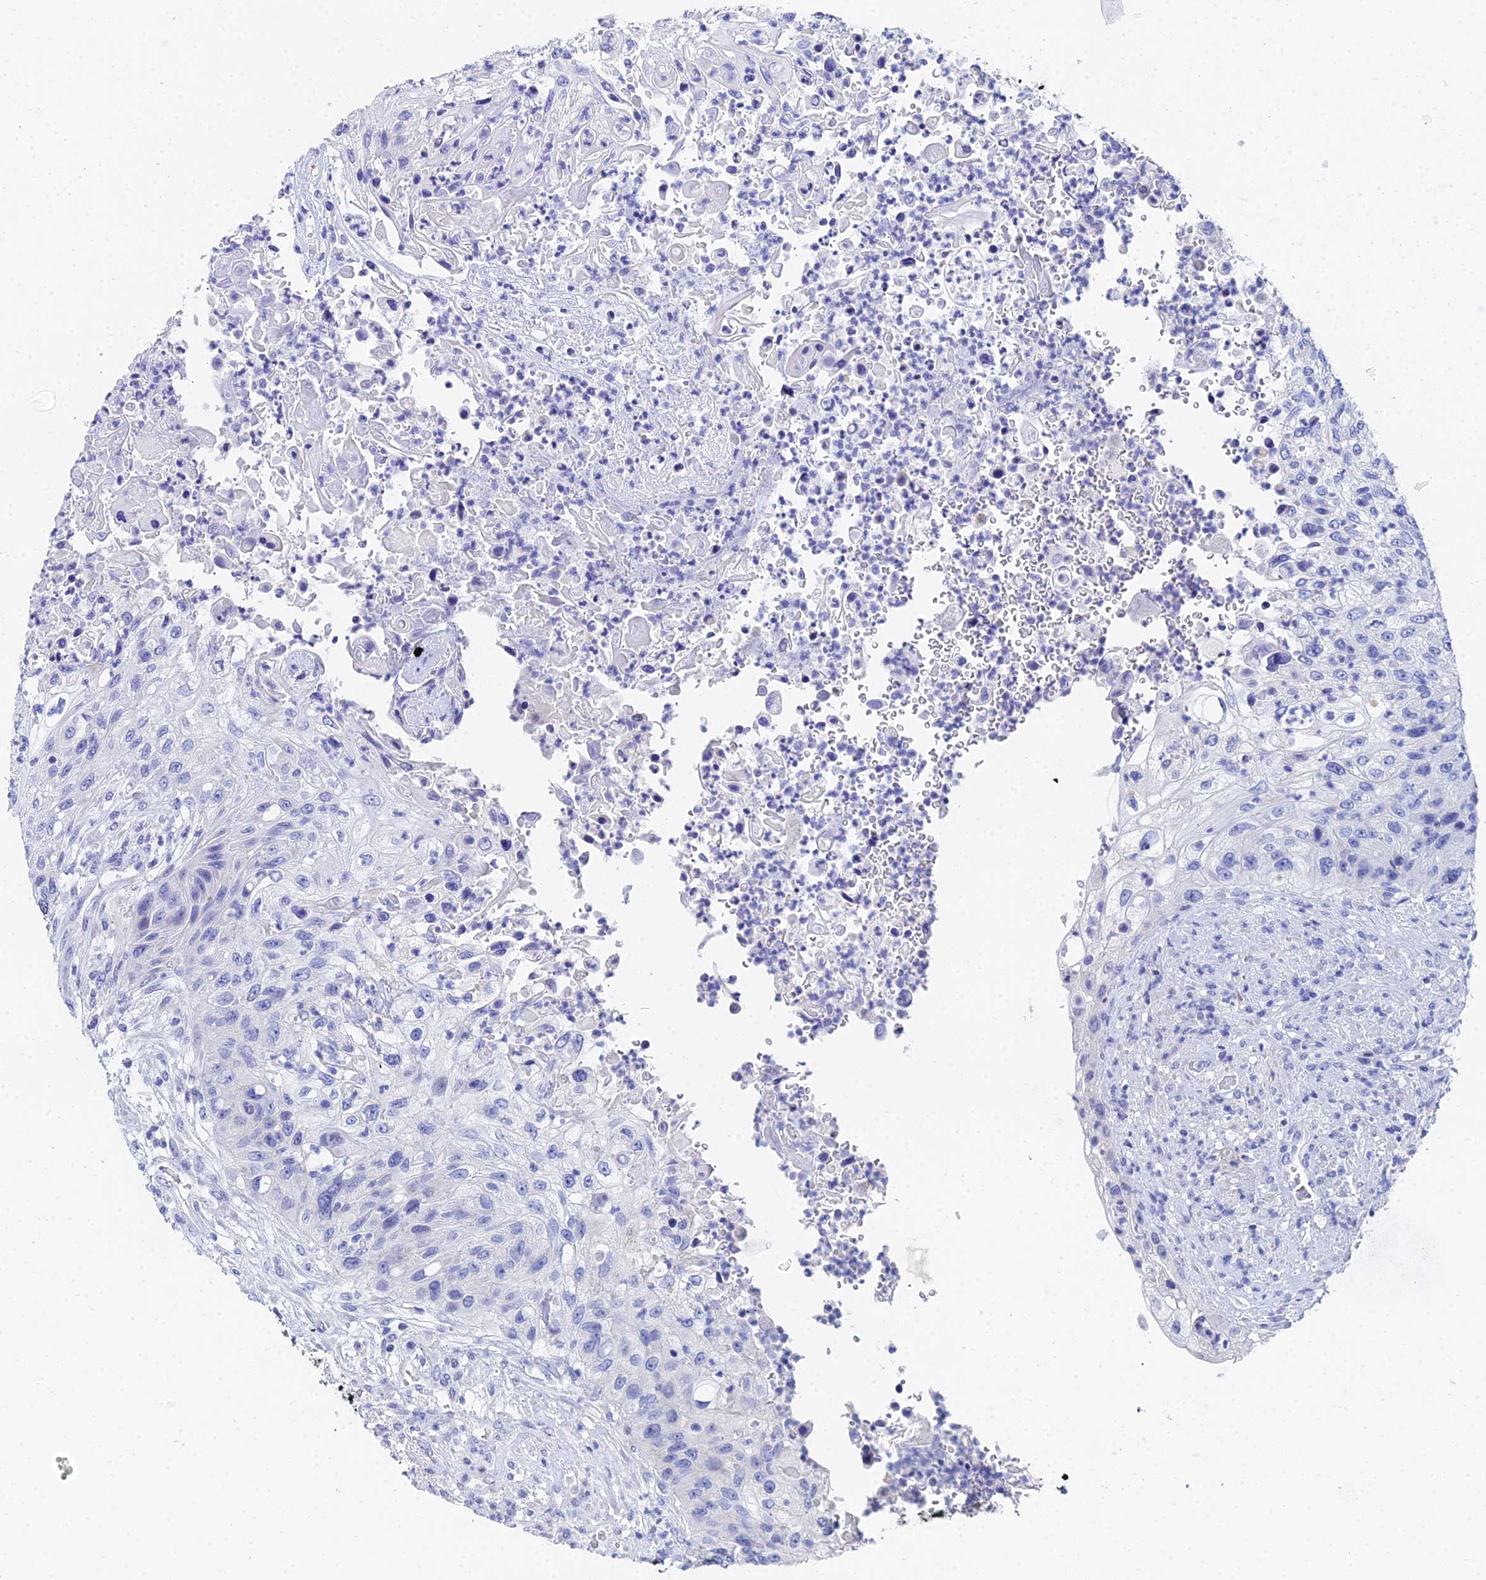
{"staining": {"intensity": "negative", "quantity": "none", "location": "none"}, "tissue": "urothelial cancer", "cell_type": "Tumor cells", "image_type": "cancer", "snomed": [{"axis": "morphology", "description": "Urothelial carcinoma, High grade"}, {"axis": "topography", "description": "Urinary bladder"}], "caption": "Immunohistochemistry histopathology image of human urothelial cancer stained for a protein (brown), which displays no positivity in tumor cells.", "gene": "OCM", "patient": {"sex": "female", "age": 60}}